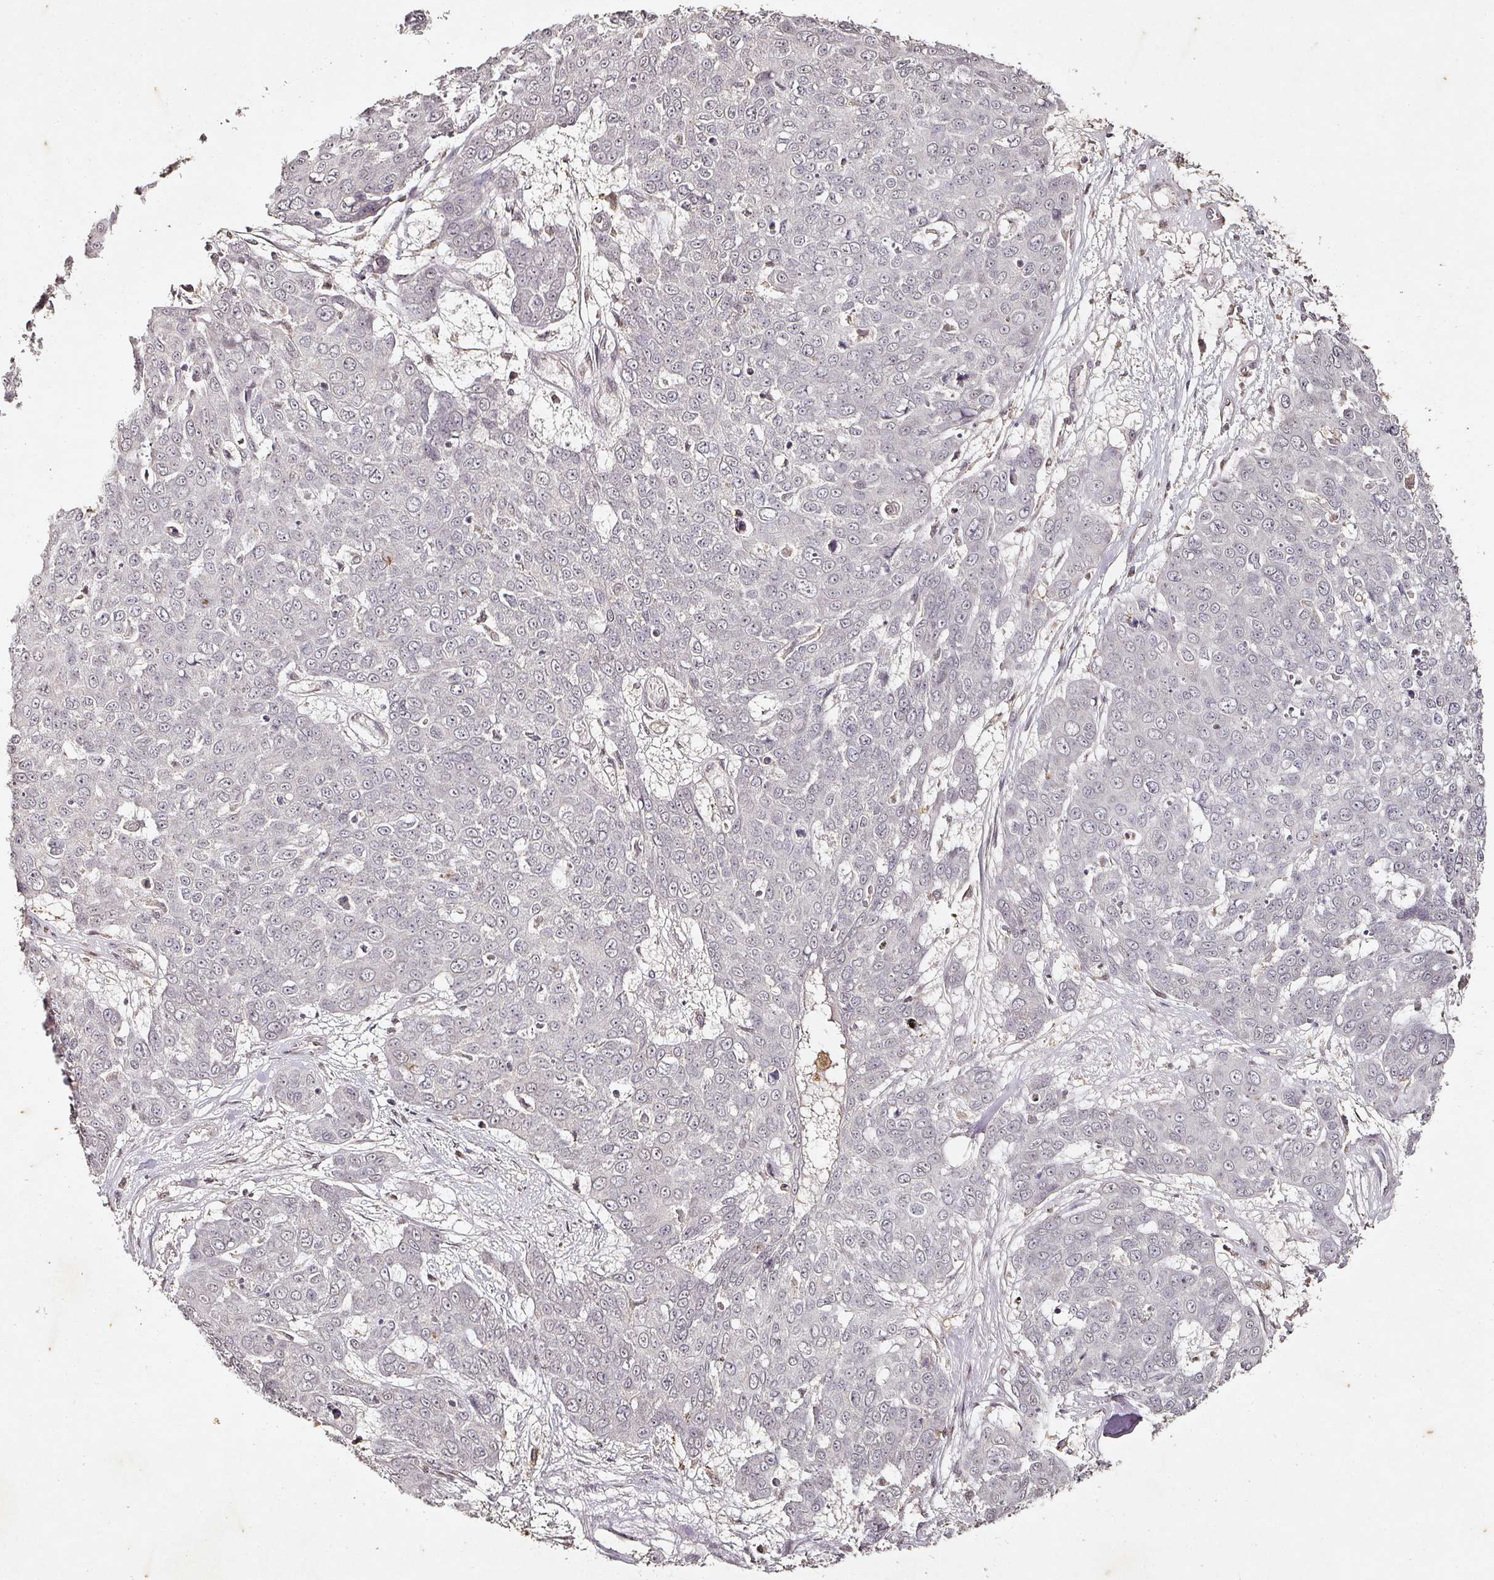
{"staining": {"intensity": "negative", "quantity": "none", "location": "none"}, "tissue": "skin cancer", "cell_type": "Tumor cells", "image_type": "cancer", "snomed": [{"axis": "morphology", "description": "Squamous cell carcinoma, NOS"}, {"axis": "topography", "description": "Skin"}], "caption": "Image shows no protein staining in tumor cells of skin cancer tissue.", "gene": "CAPN5", "patient": {"sex": "male", "age": 71}}